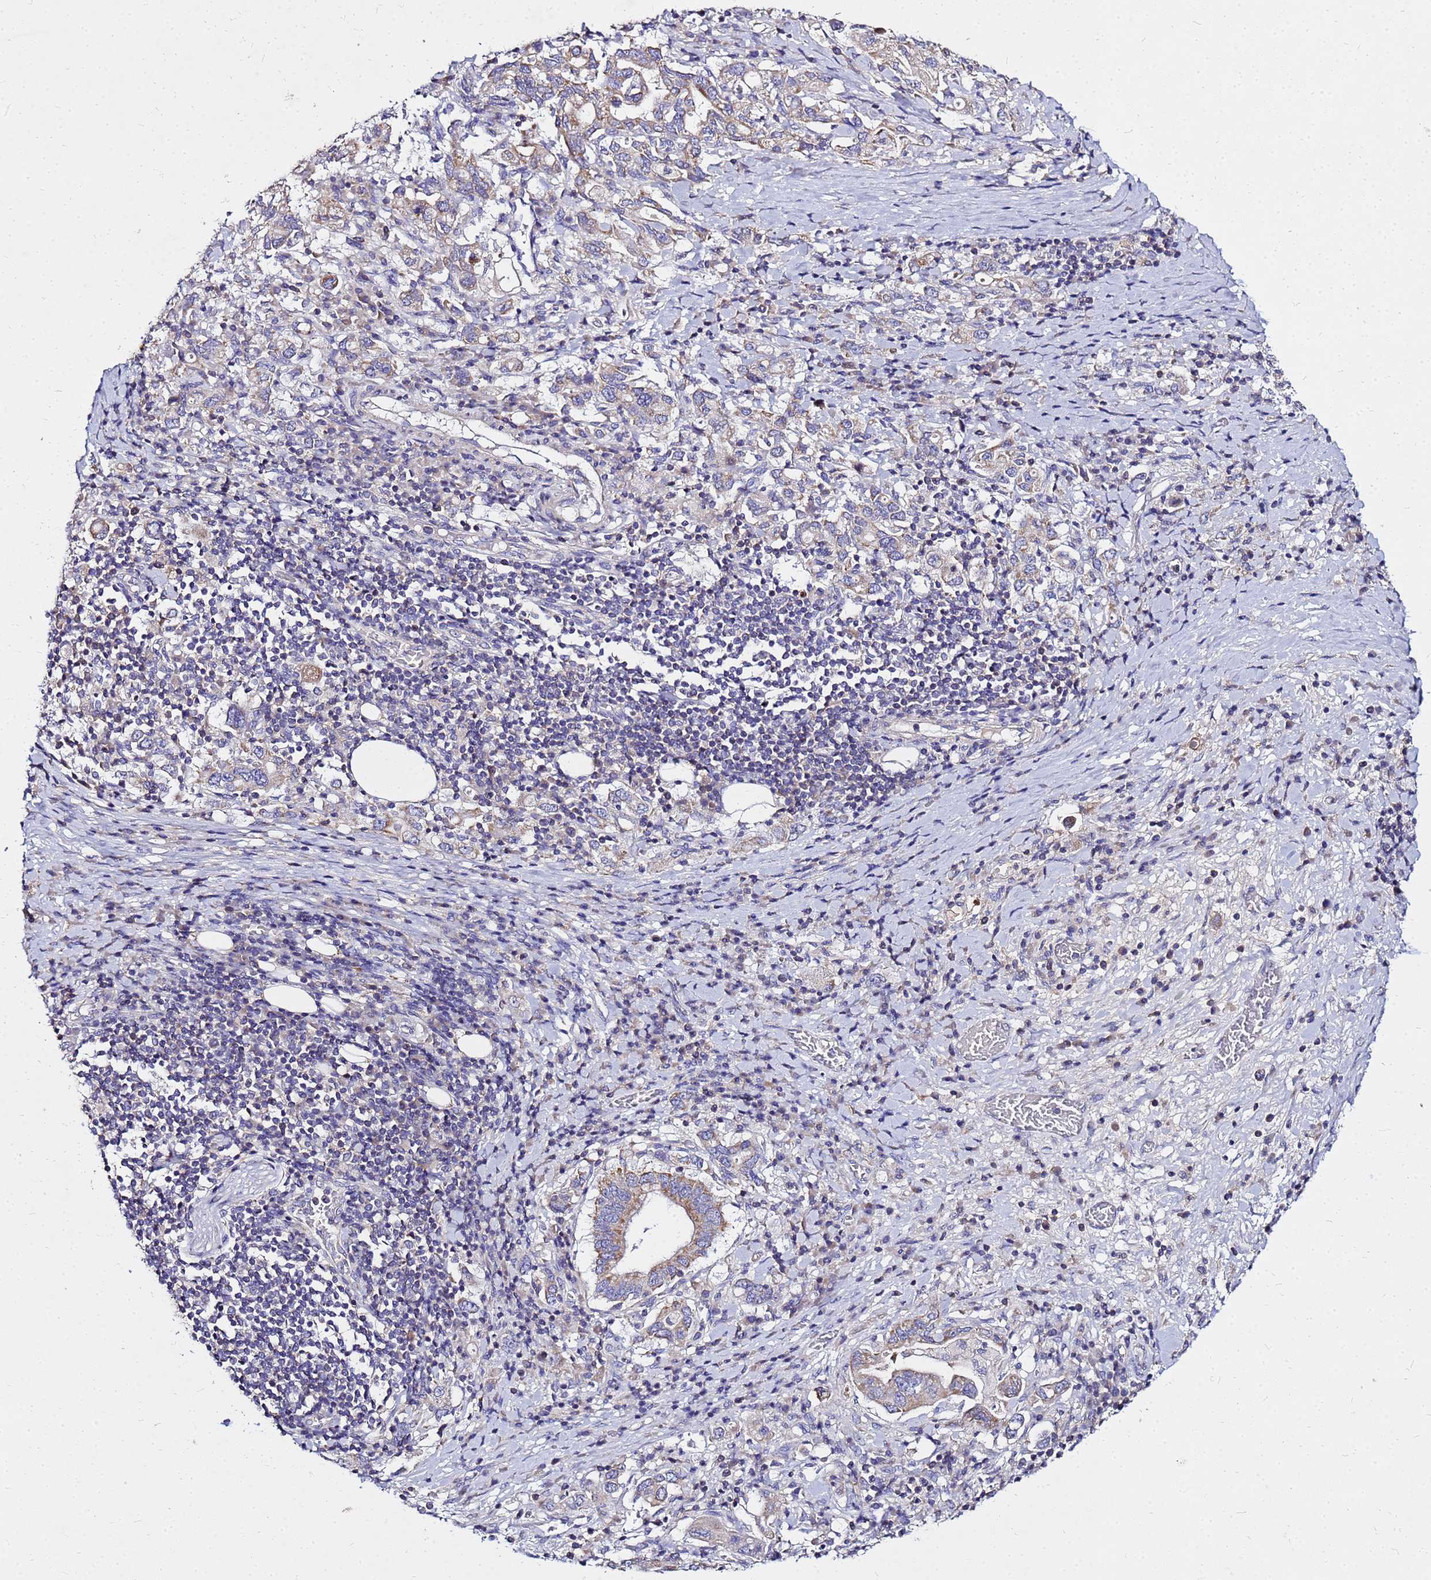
{"staining": {"intensity": "weak", "quantity": "25%-75%", "location": "cytoplasmic/membranous"}, "tissue": "stomach cancer", "cell_type": "Tumor cells", "image_type": "cancer", "snomed": [{"axis": "morphology", "description": "Adenocarcinoma, NOS"}, {"axis": "topography", "description": "Stomach, upper"}, {"axis": "topography", "description": "Stomach"}], "caption": "Tumor cells exhibit low levels of weak cytoplasmic/membranous staining in about 25%-75% of cells in human stomach cancer (adenocarcinoma).", "gene": "COX14", "patient": {"sex": "male", "age": 62}}